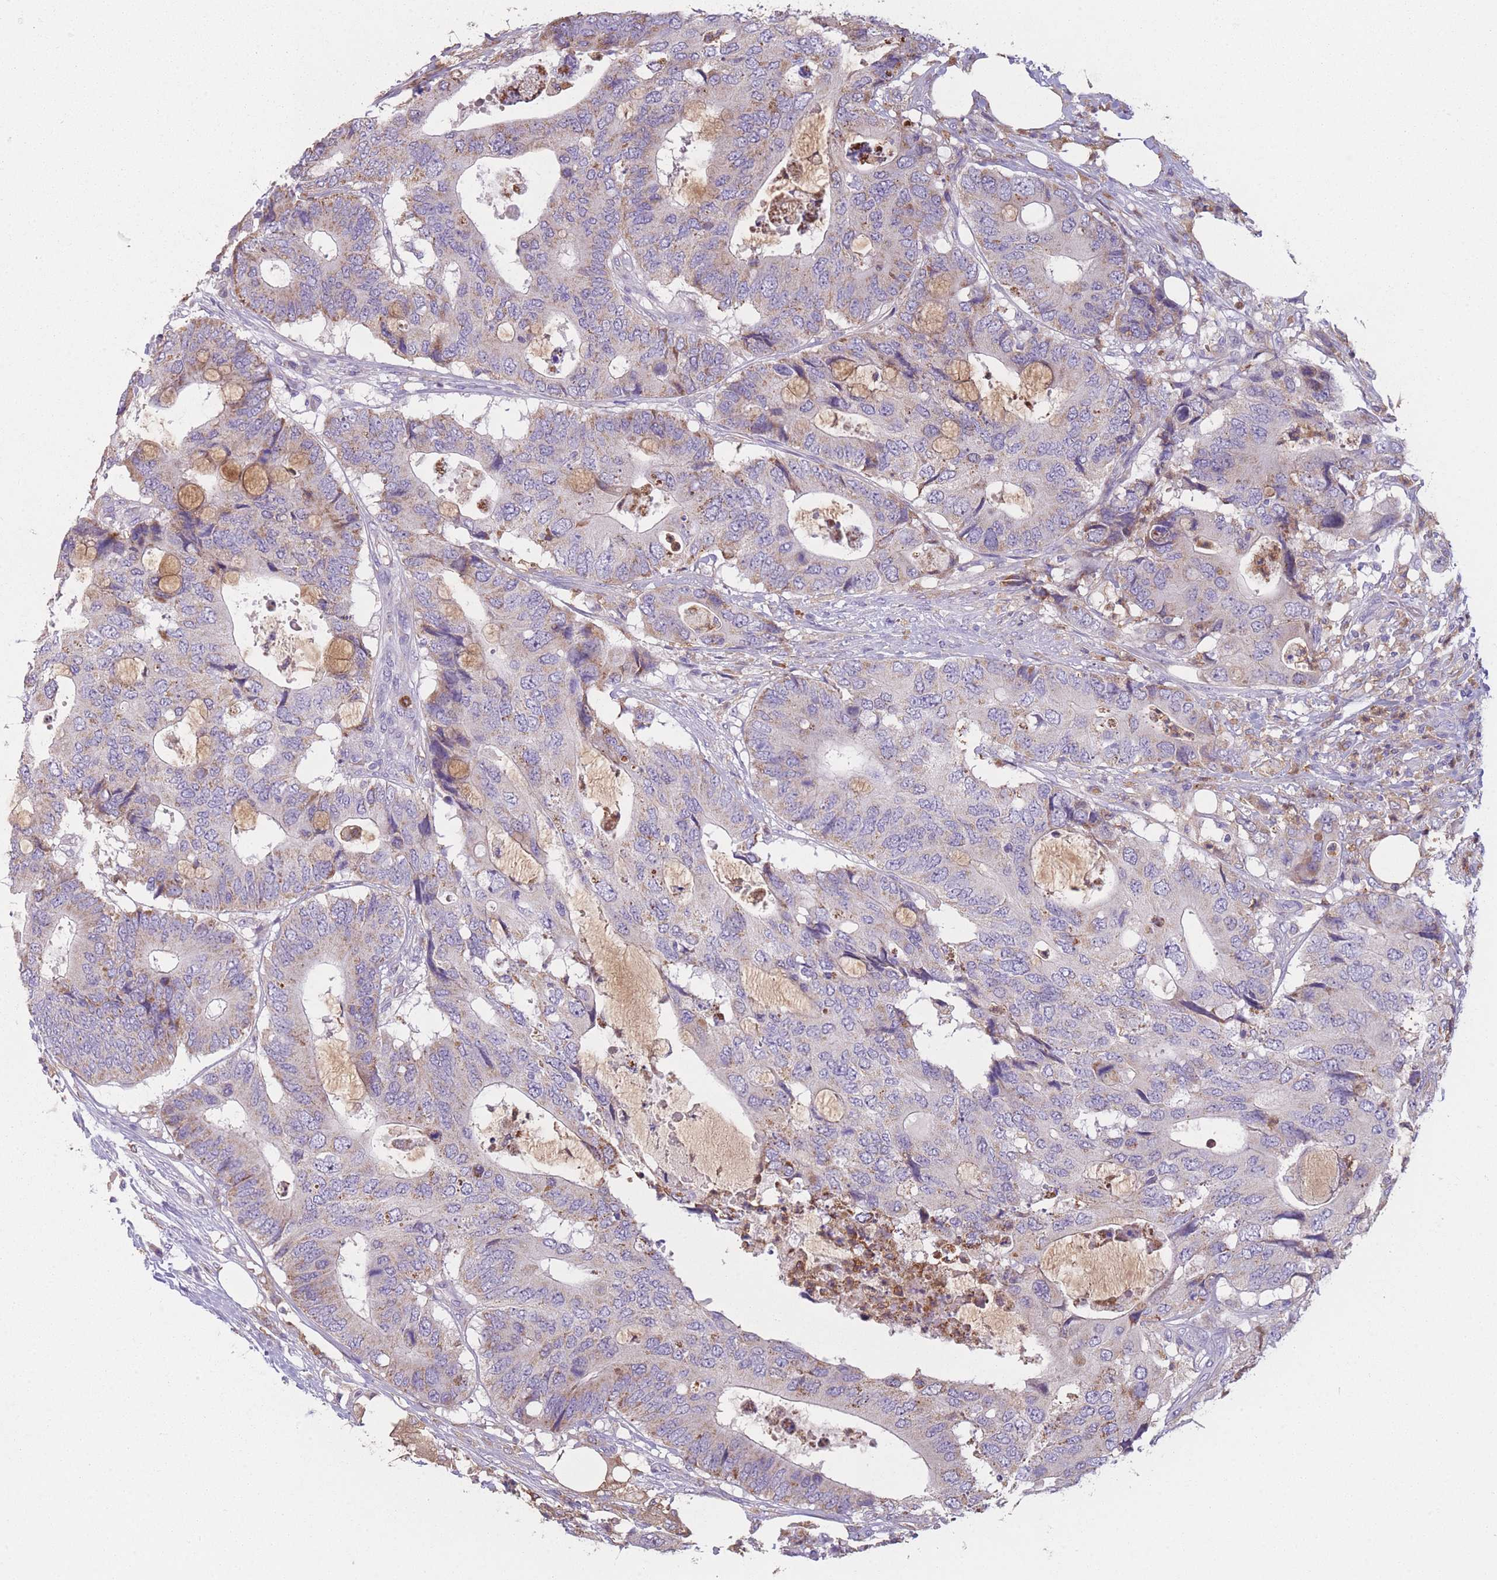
{"staining": {"intensity": "weak", "quantity": "25%-75%", "location": "cytoplasmic/membranous"}, "tissue": "colorectal cancer", "cell_type": "Tumor cells", "image_type": "cancer", "snomed": [{"axis": "morphology", "description": "Adenocarcinoma, NOS"}, {"axis": "topography", "description": "Colon"}], "caption": "The histopathology image demonstrates a brown stain indicating the presence of a protein in the cytoplasmic/membranous of tumor cells in colorectal cancer. (DAB (3,3'-diaminobenzidine) = brown stain, brightfield microscopy at high magnification).", "gene": "PRAM1", "patient": {"sex": "male", "age": 71}}